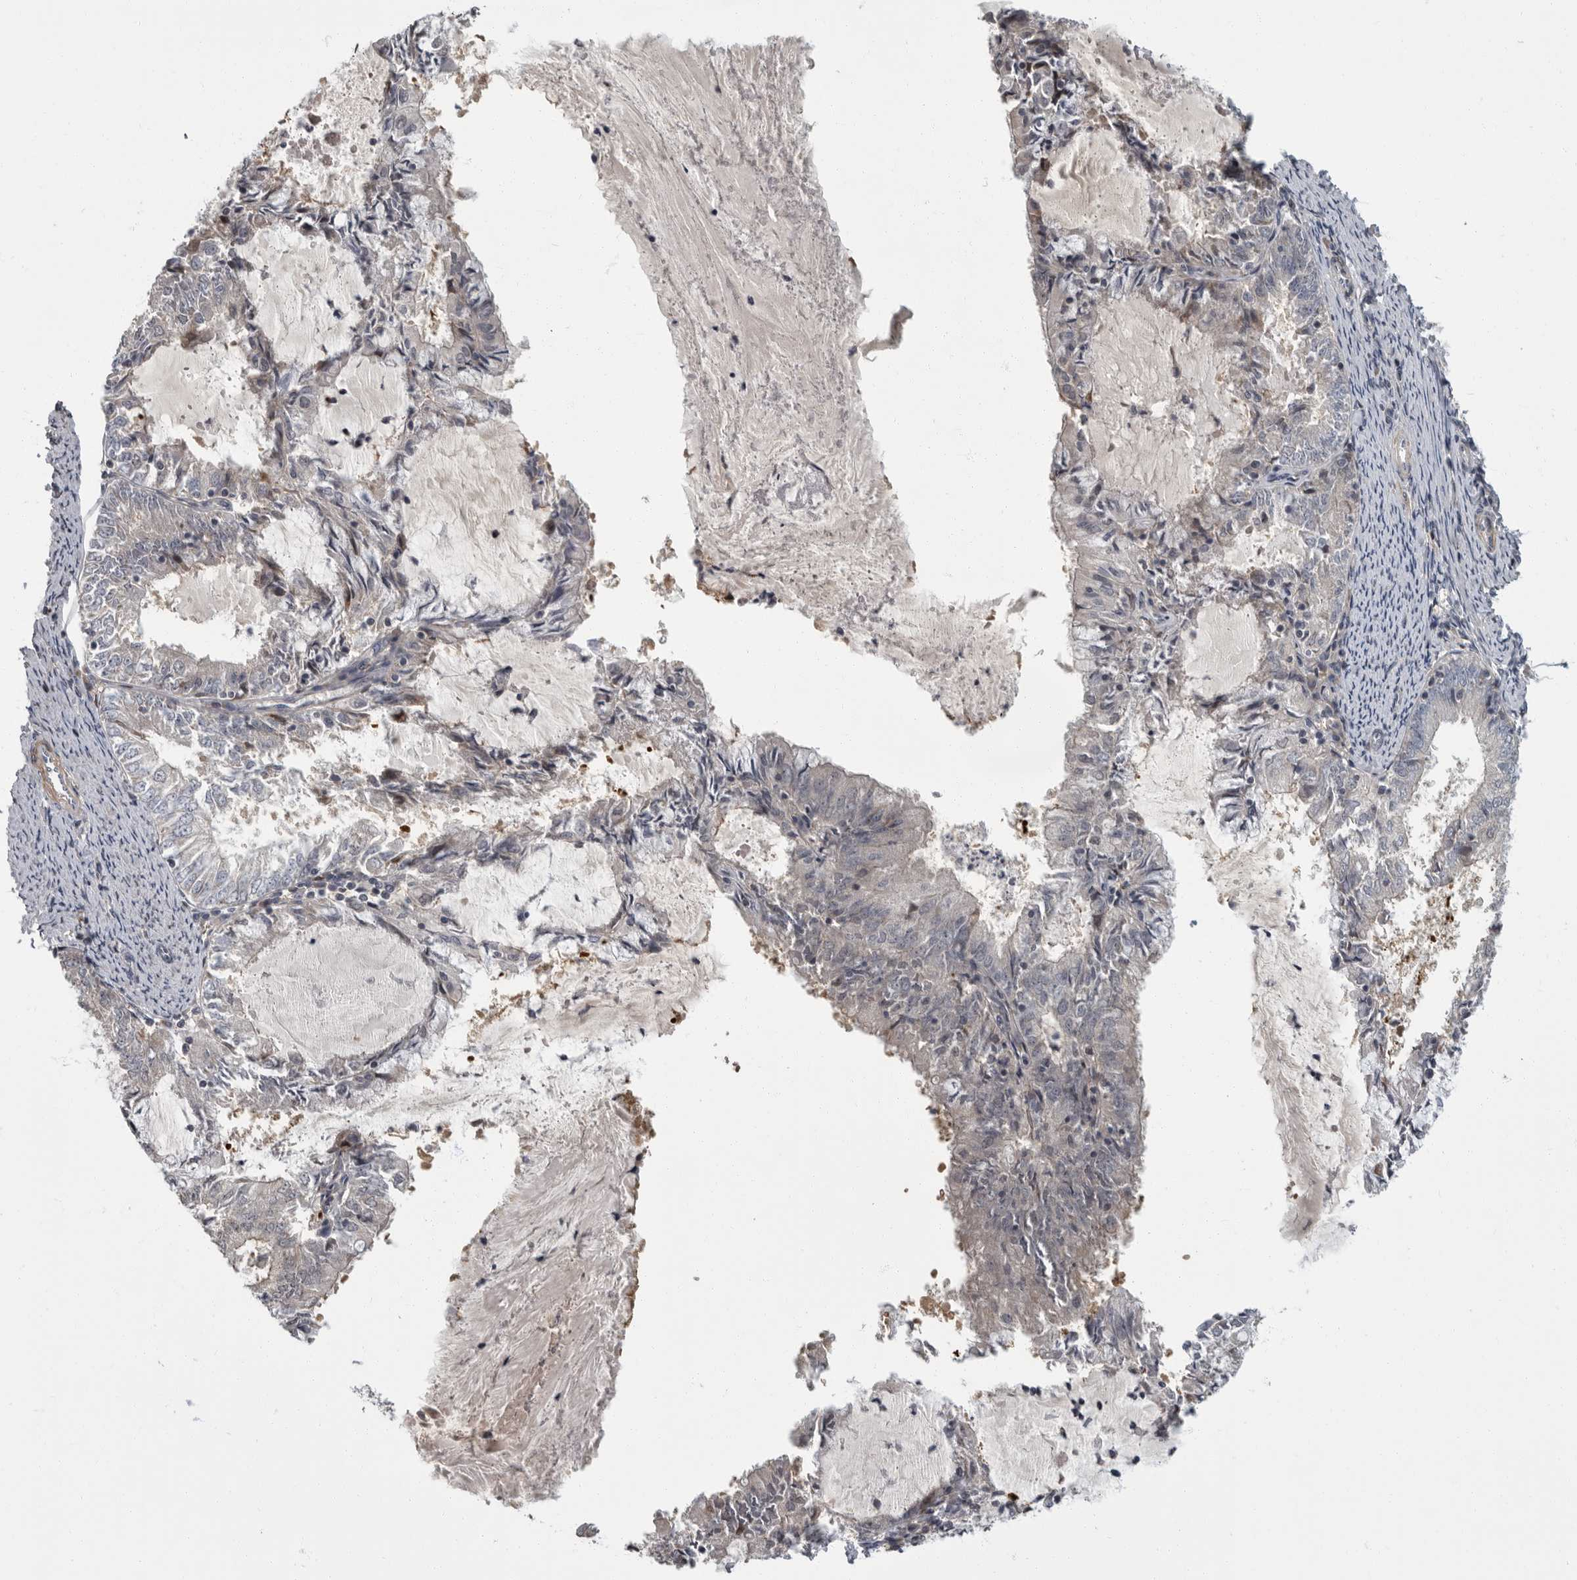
{"staining": {"intensity": "negative", "quantity": "none", "location": "none"}, "tissue": "endometrial cancer", "cell_type": "Tumor cells", "image_type": "cancer", "snomed": [{"axis": "morphology", "description": "Adenocarcinoma, NOS"}, {"axis": "topography", "description": "Endometrium"}], "caption": "An IHC micrograph of endometrial adenocarcinoma is shown. There is no staining in tumor cells of endometrial adenocarcinoma.", "gene": "PDE7A", "patient": {"sex": "female", "age": 57}}